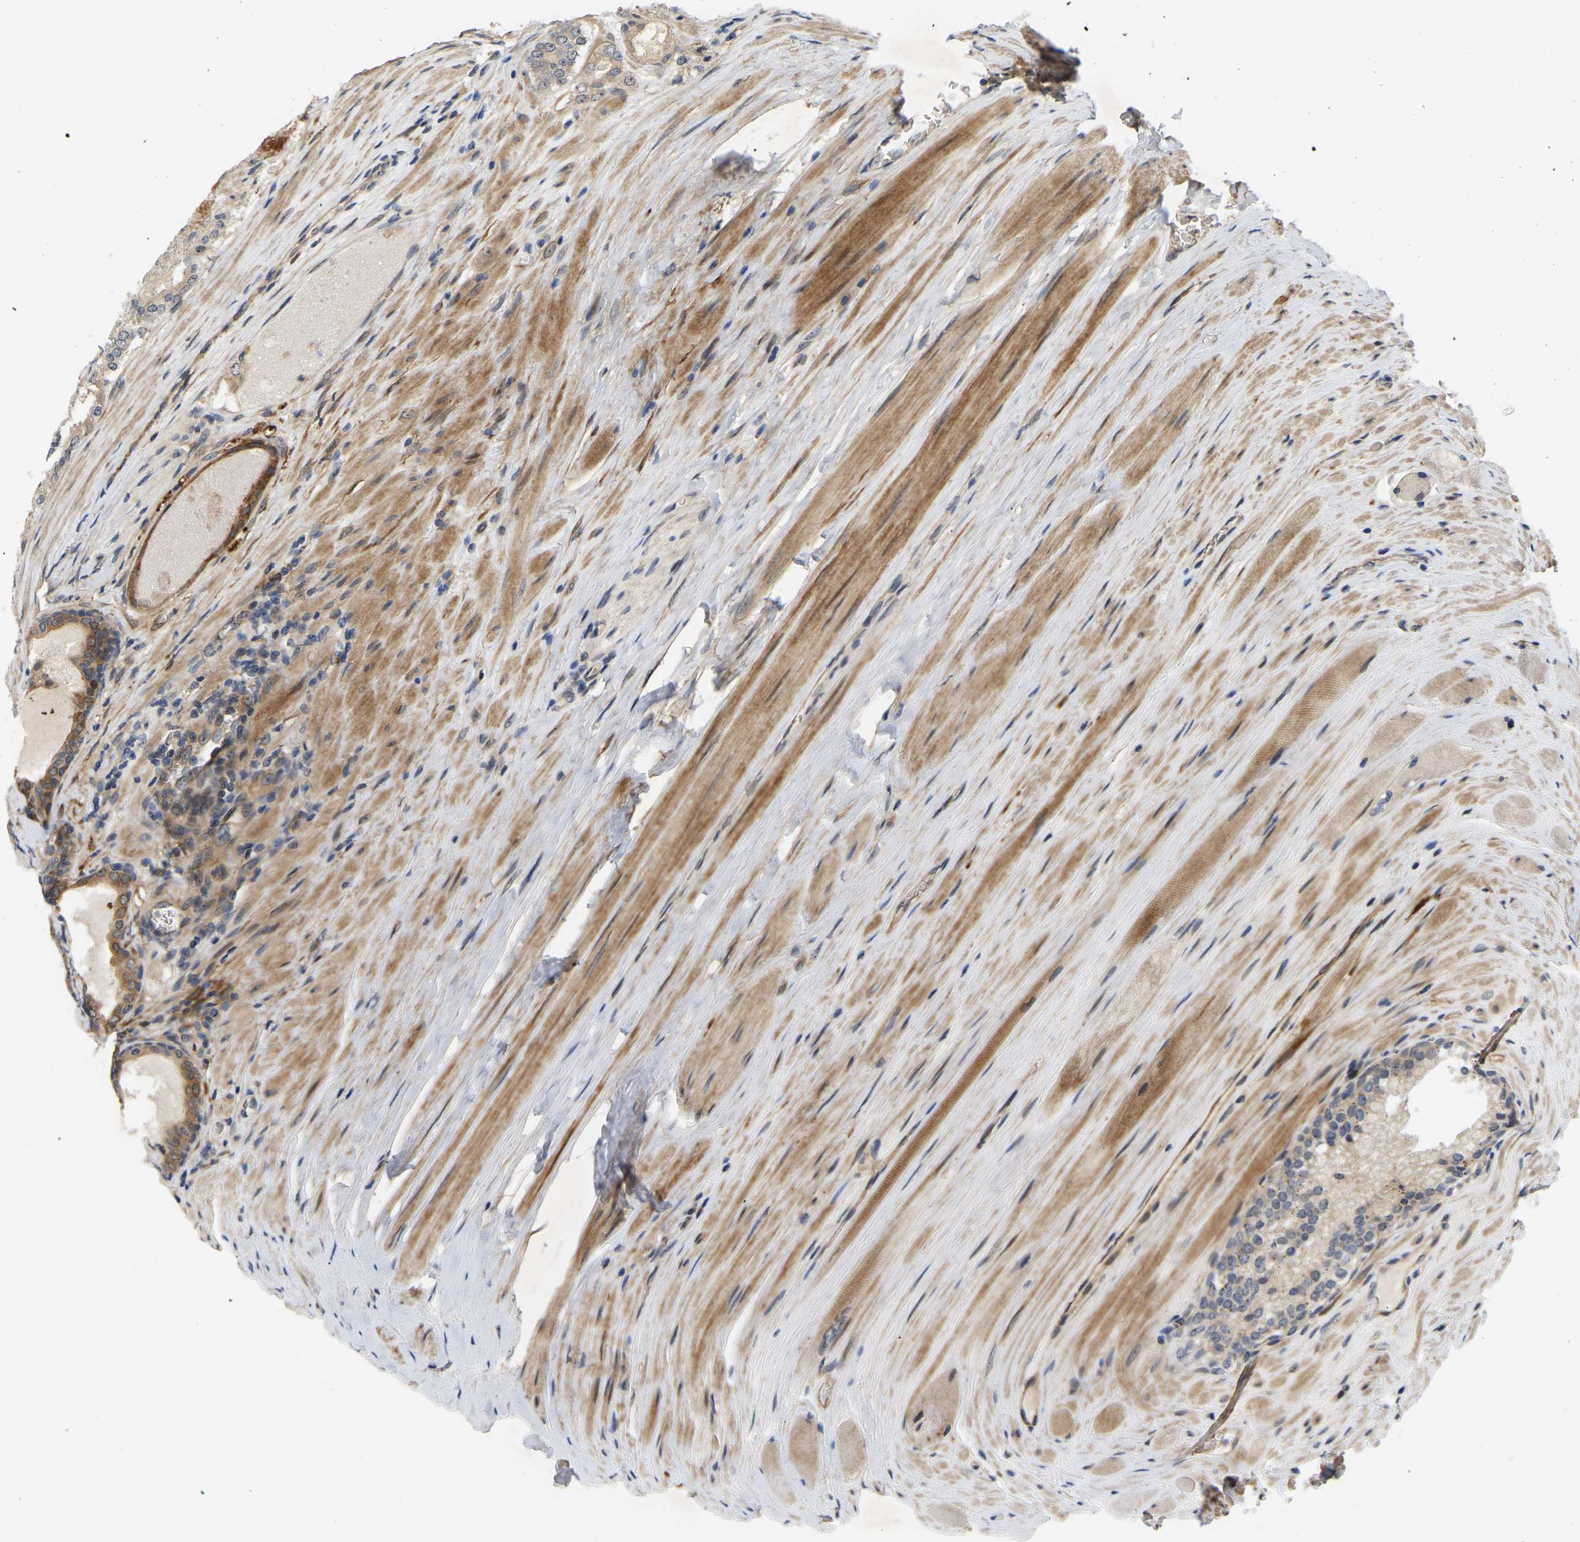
{"staining": {"intensity": "negative", "quantity": "none", "location": "none"}, "tissue": "prostate cancer", "cell_type": "Tumor cells", "image_type": "cancer", "snomed": [{"axis": "morphology", "description": "Adenocarcinoma, Low grade"}, {"axis": "topography", "description": "Prostate"}], "caption": "Prostate cancer (adenocarcinoma (low-grade)) was stained to show a protein in brown. There is no significant expression in tumor cells.", "gene": "LIMK2", "patient": {"sex": "male", "age": 70}}